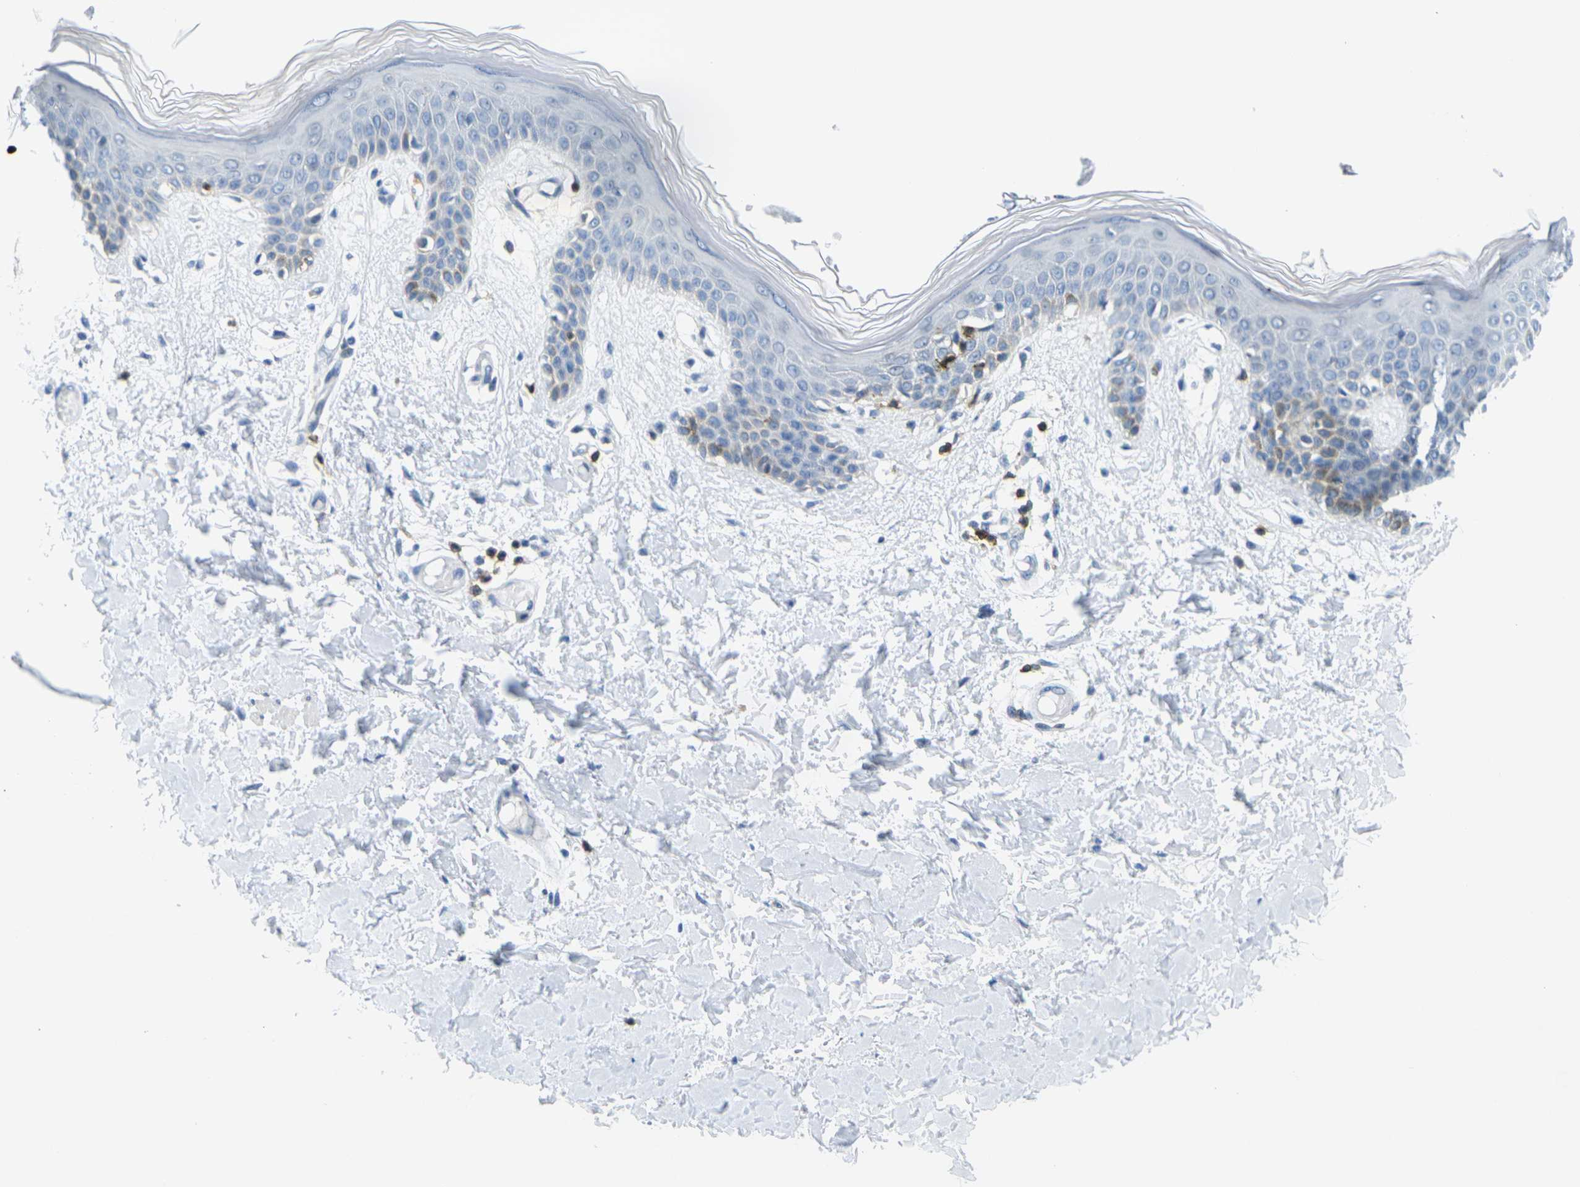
{"staining": {"intensity": "negative", "quantity": "none", "location": "none"}, "tissue": "skin", "cell_type": "Fibroblasts", "image_type": "normal", "snomed": [{"axis": "morphology", "description": "Normal tissue, NOS"}, {"axis": "topography", "description": "Skin"}], "caption": "An image of human skin is negative for staining in fibroblasts.", "gene": "CD3D", "patient": {"sex": "male", "age": 53}}